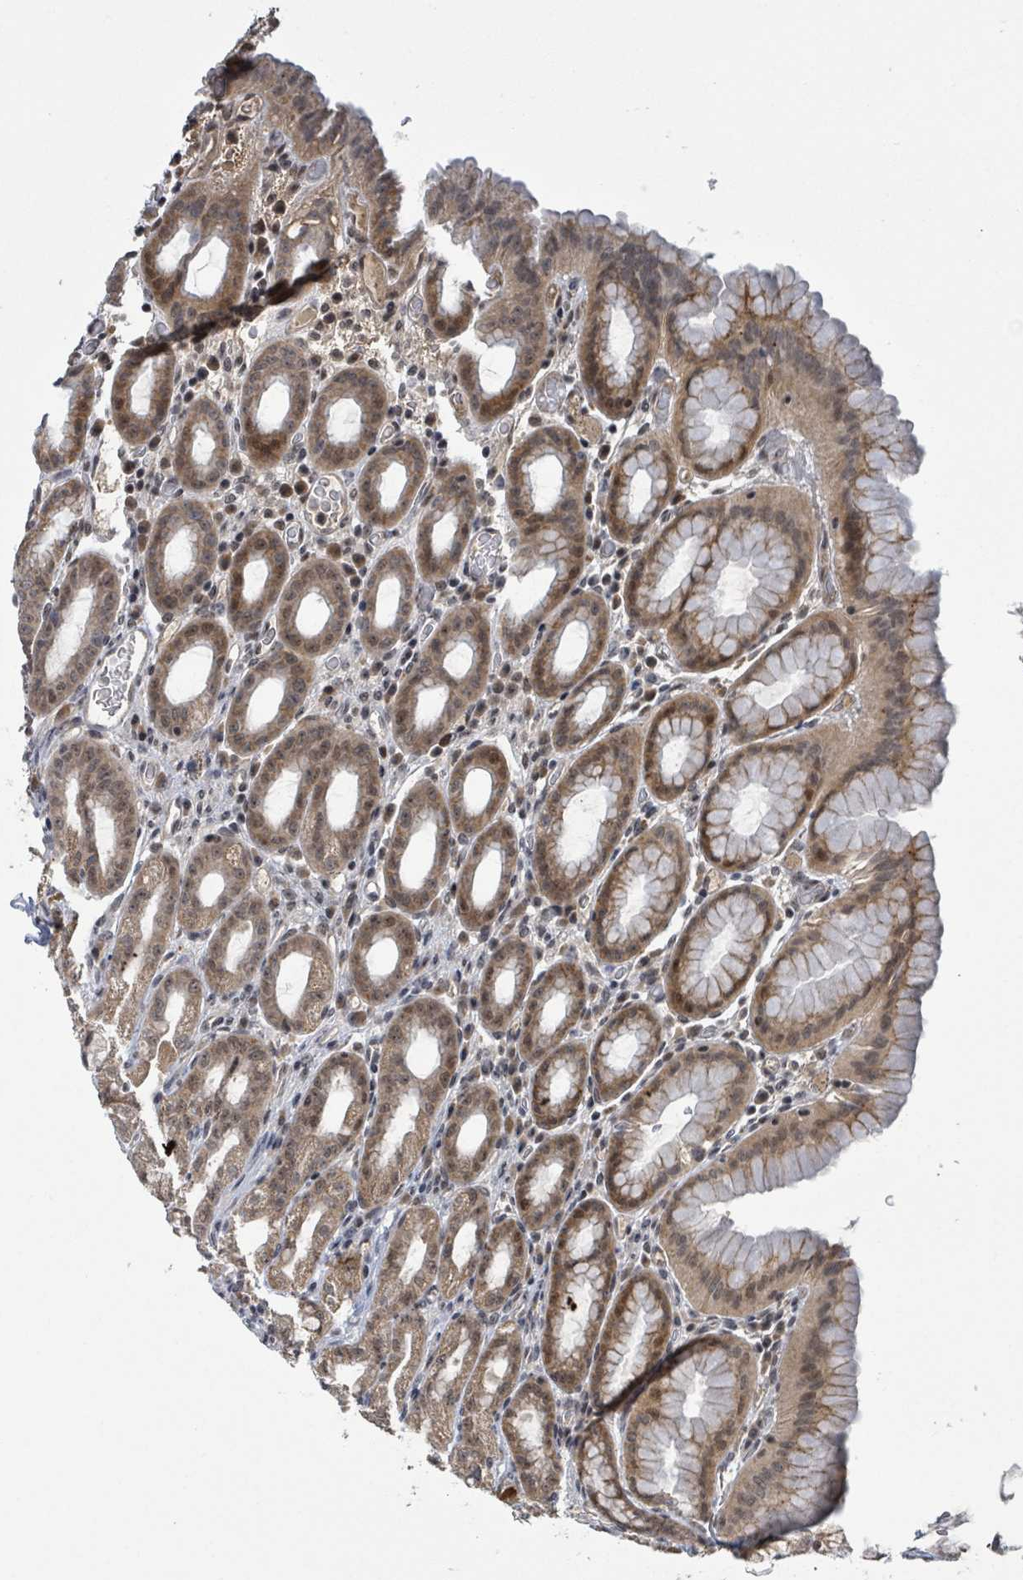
{"staining": {"intensity": "moderate", "quantity": ">75%", "location": "cytoplasmic/membranous,nuclear"}, "tissue": "stomach", "cell_type": "Glandular cells", "image_type": "normal", "snomed": [{"axis": "morphology", "description": "Normal tissue, NOS"}, {"axis": "topography", "description": "Stomach, upper"}, {"axis": "topography", "description": "Stomach, lower"}, {"axis": "topography", "description": "Small intestine"}], "caption": "Human stomach stained with a brown dye exhibits moderate cytoplasmic/membranous,nuclear positive positivity in about >75% of glandular cells.", "gene": "ZBTB14", "patient": {"sex": "male", "age": 68}}